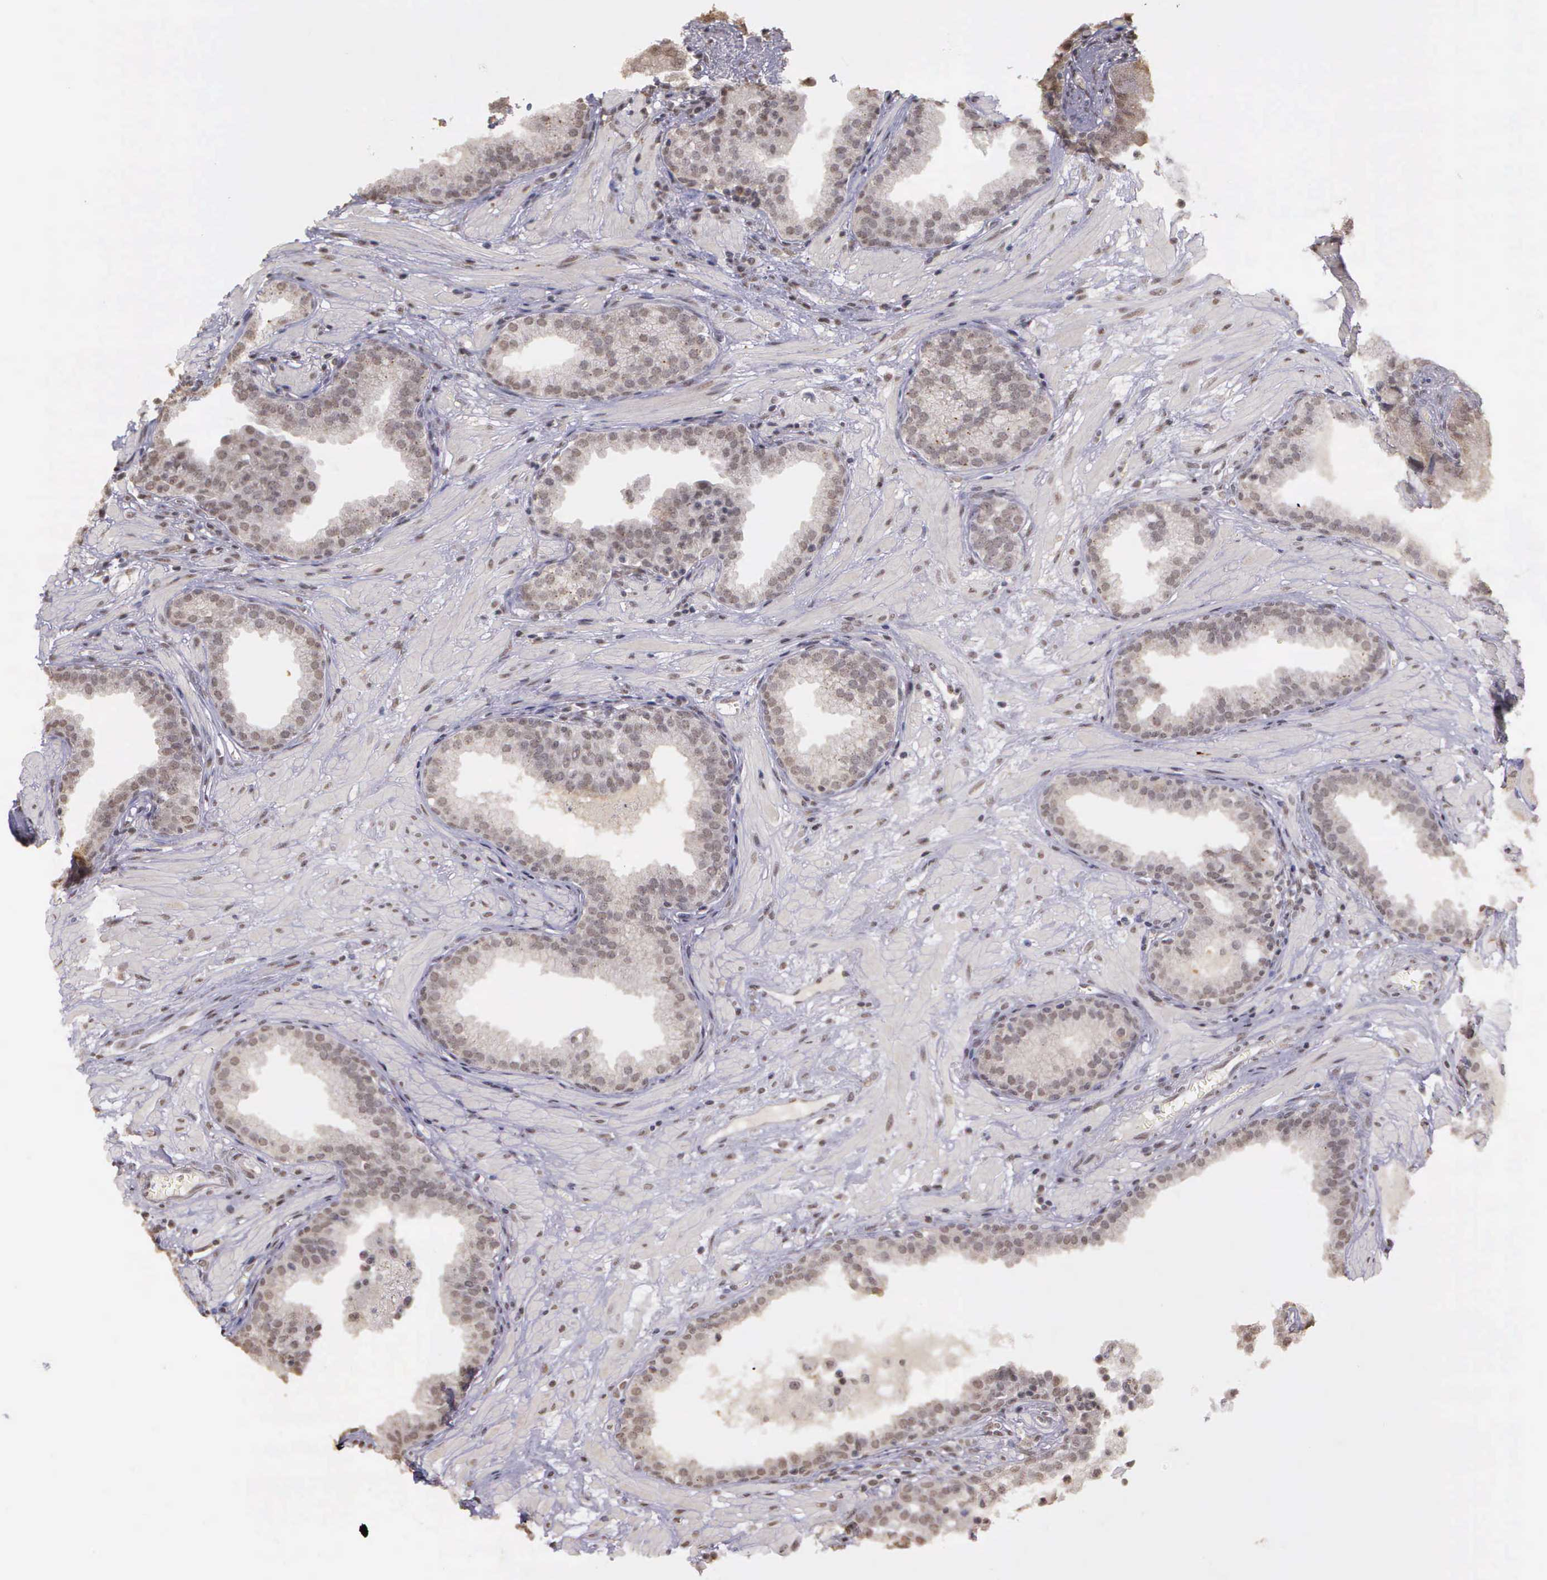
{"staining": {"intensity": "negative", "quantity": "none", "location": "none"}, "tissue": "prostate", "cell_type": "Glandular cells", "image_type": "normal", "snomed": [{"axis": "morphology", "description": "Normal tissue, NOS"}, {"axis": "topography", "description": "Prostate"}], "caption": "Immunohistochemical staining of unremarkable prostate reveals no significant positivity in glandular cells. (DAB (3,3'-diaminobenzidine) IHC with hematoxylin counter stain).", "gene": "ARMCX5", "patient": {"sex": "male", "age": 64}}